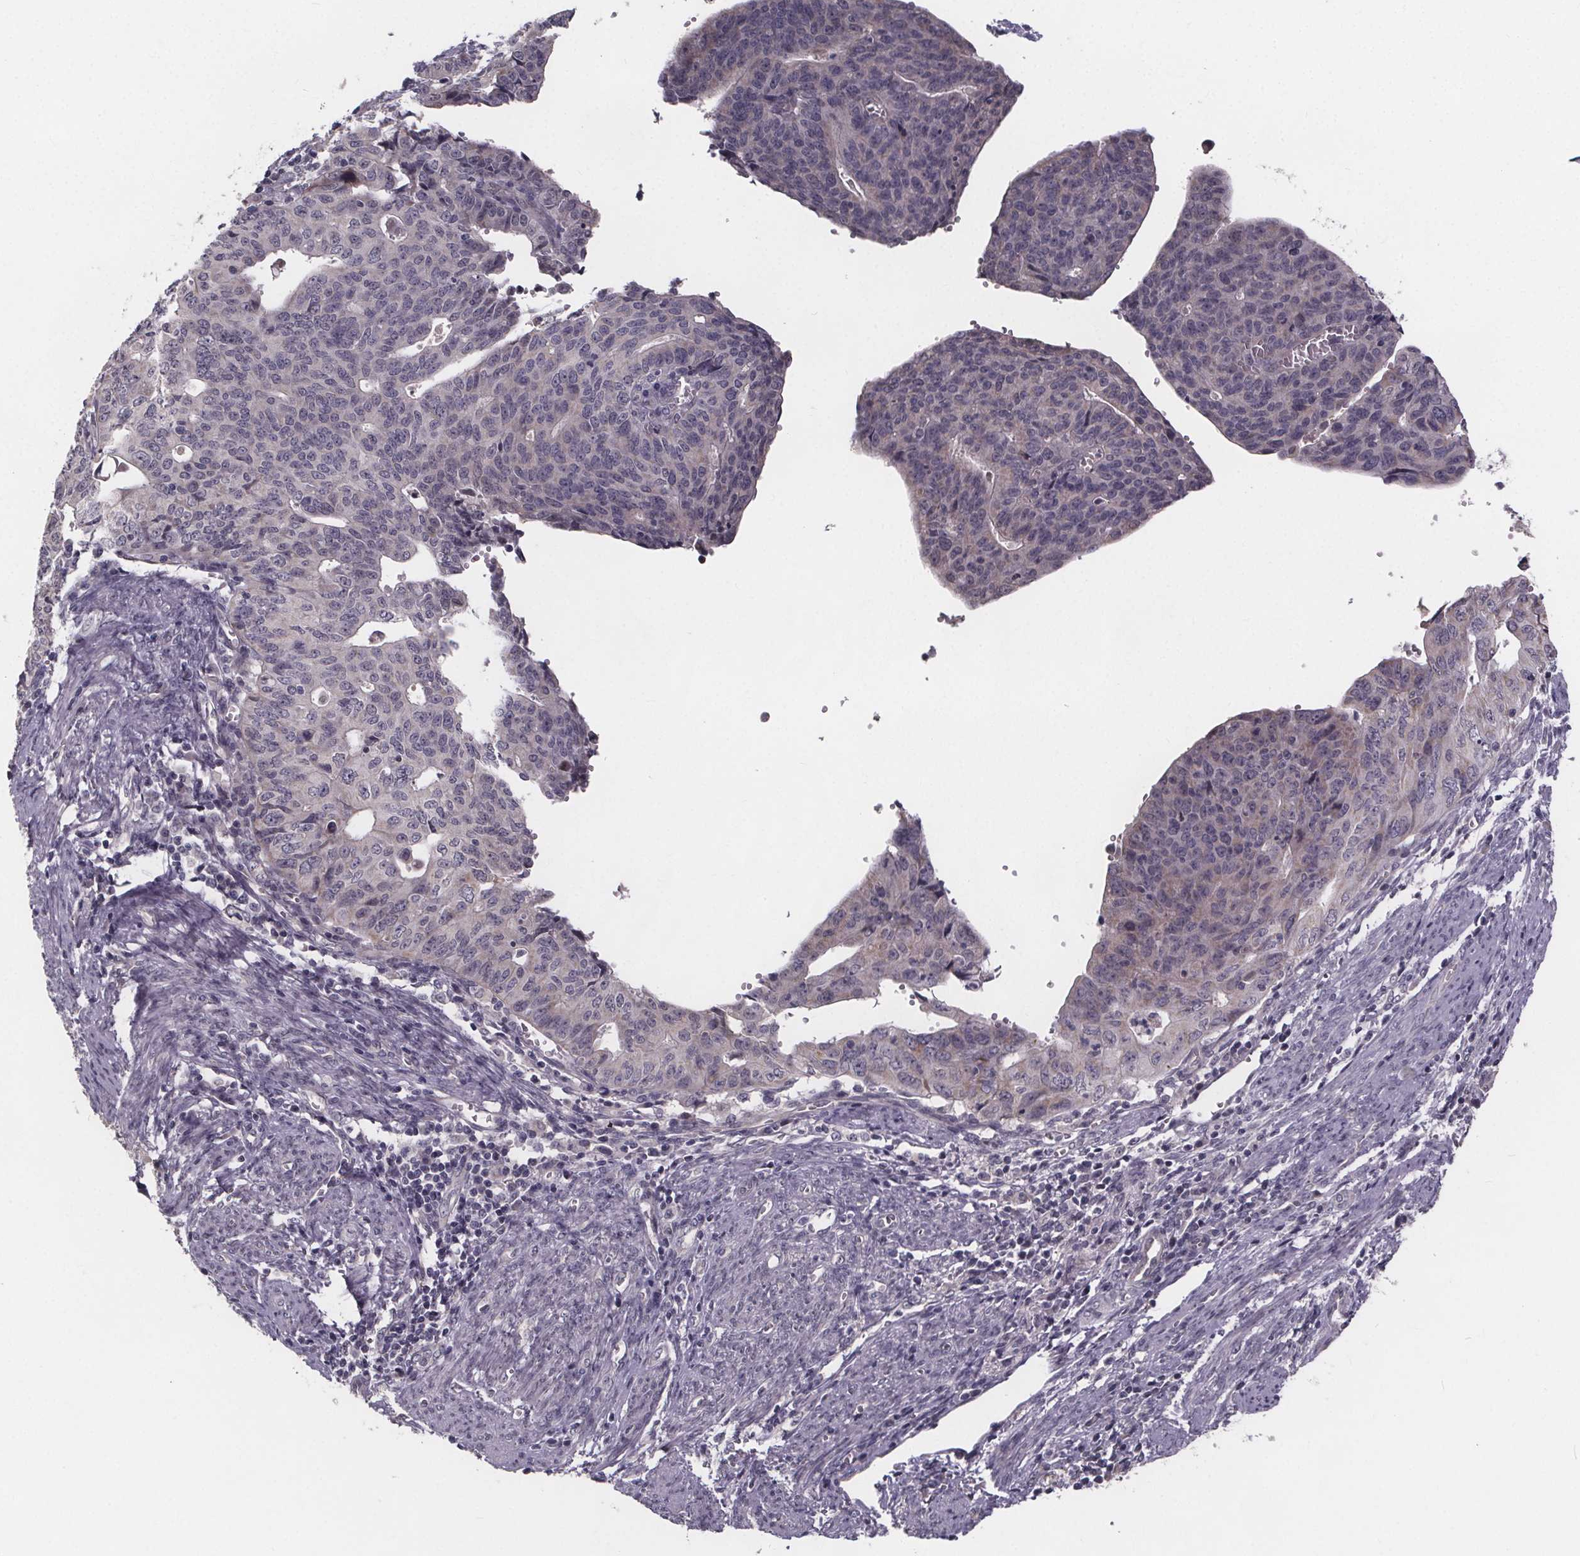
{"staining": {"intensity": "negative", "quantity": "none", "location": "none"}, "tissue": "endometrial cancer", "cell_type": "Tumor cells", "image_type": "cancer", "snomed": [{"axis": "morphology", "description": "Adenocarcinoma, NOS"}, {"axis": "topography", "description": "Endometrium"}], "caption": "Immunohistochemical staining of adenocarcinoma (endometrial) displays no significant expression in tumor cells.", "gene": "FAM181B", "patient": {"sex": "female", "age": 65}}